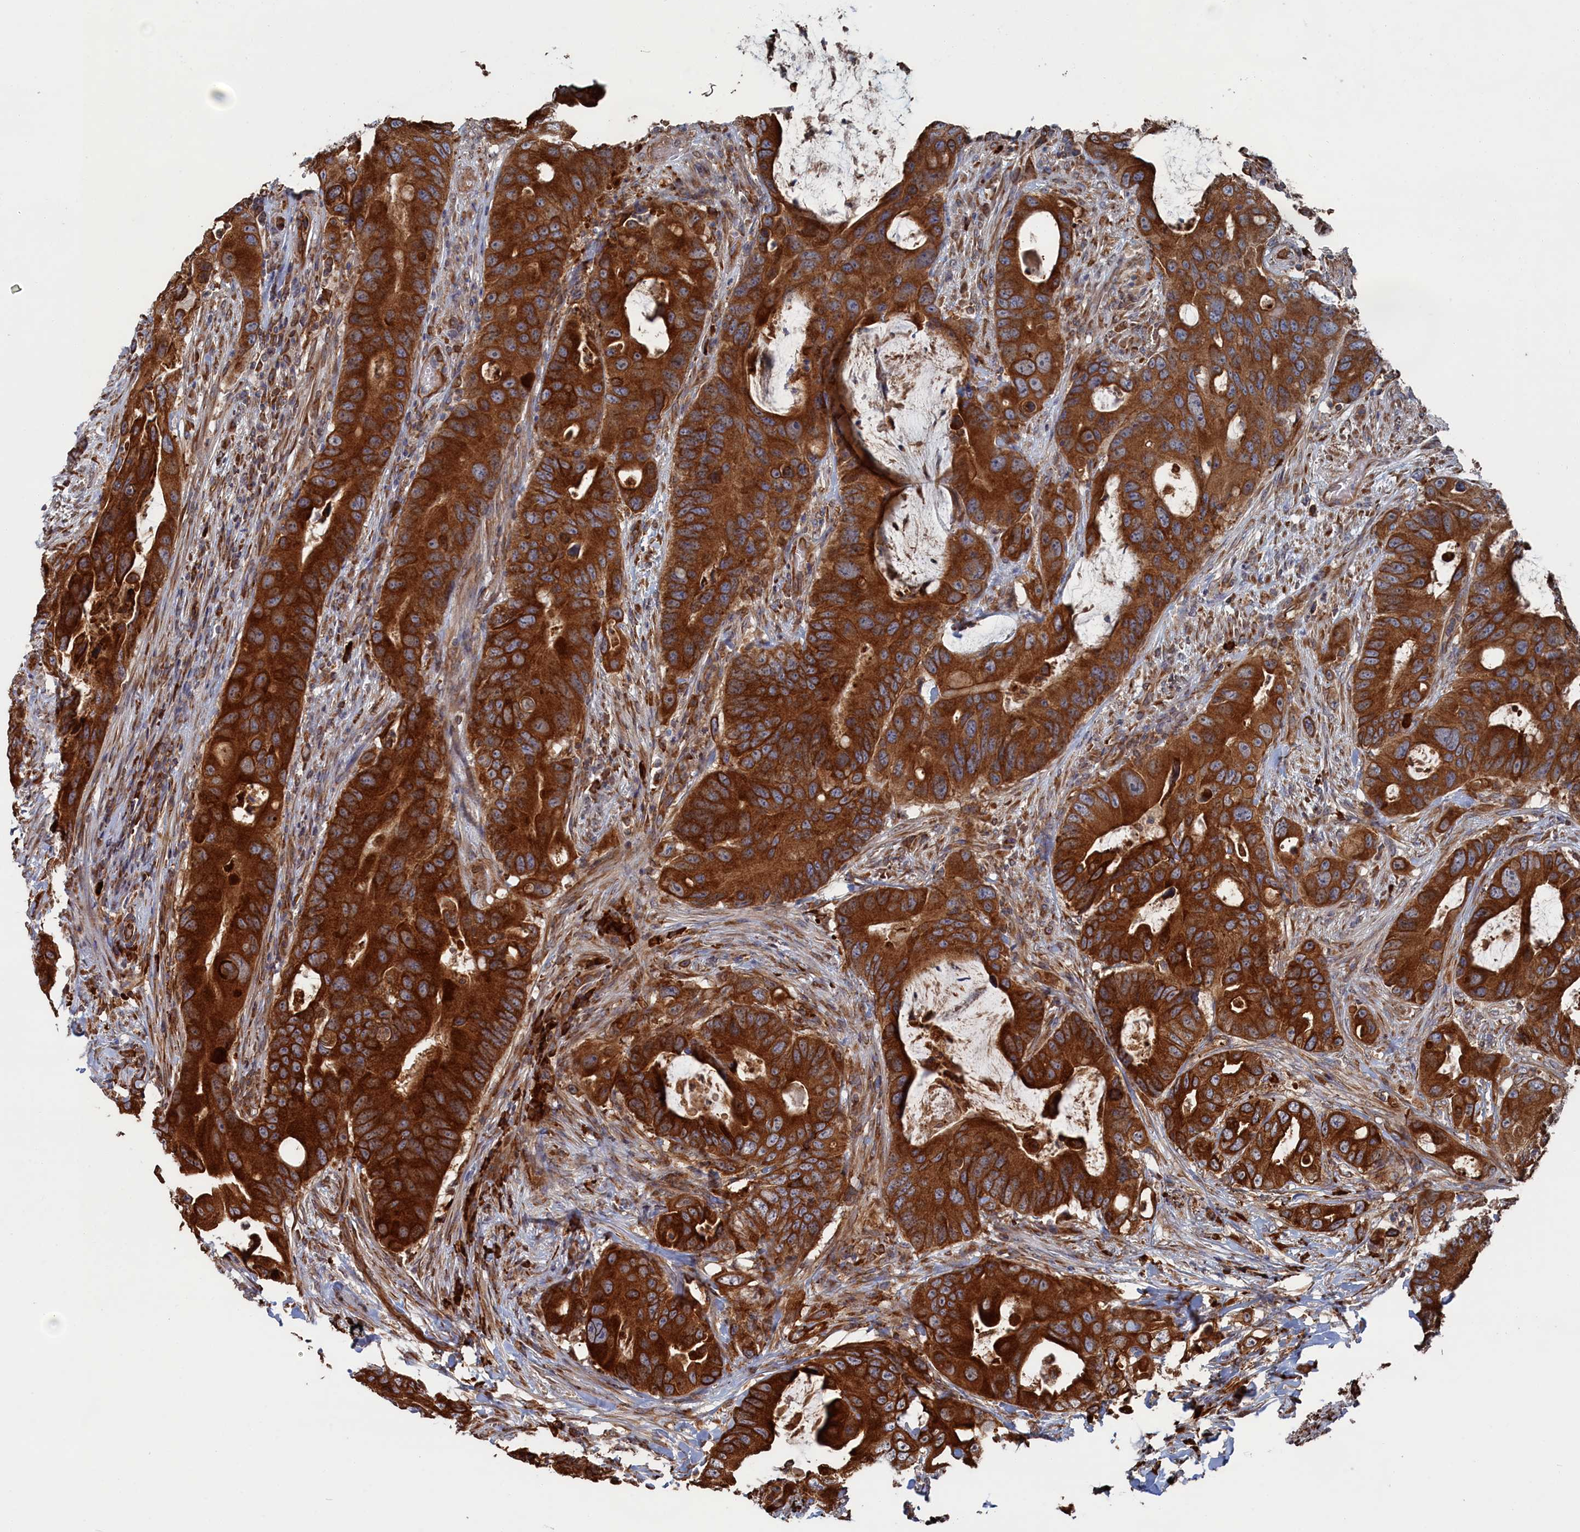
{"staining": {"intensity": "strong", "quantity": ">75%", "location": "cytoplasmic/membranous"}, "tissue": "colorectal cancer", "cell_type": "Tumor cells", "image_type": "cancer", "snomed": [{"axis": "morphology", "description": "Adenocarcinoma, NOS"}, {"axis": "topography", "description": "Colon"}], "caption": "Brown immunohistochemical staining in human colorectal cancer (adenocarcinoma) reveals strong cytoplasmic/membranous positivity in about >75% of tumor cells. Using DAB (3,3'-diaminobenzidine) (brown) and hematoxylin (blue) stains, captured at high magnification using brightfield microscopy.", "gene": "BPIFB6", "patient": {"sex": "male", "age": 71}}